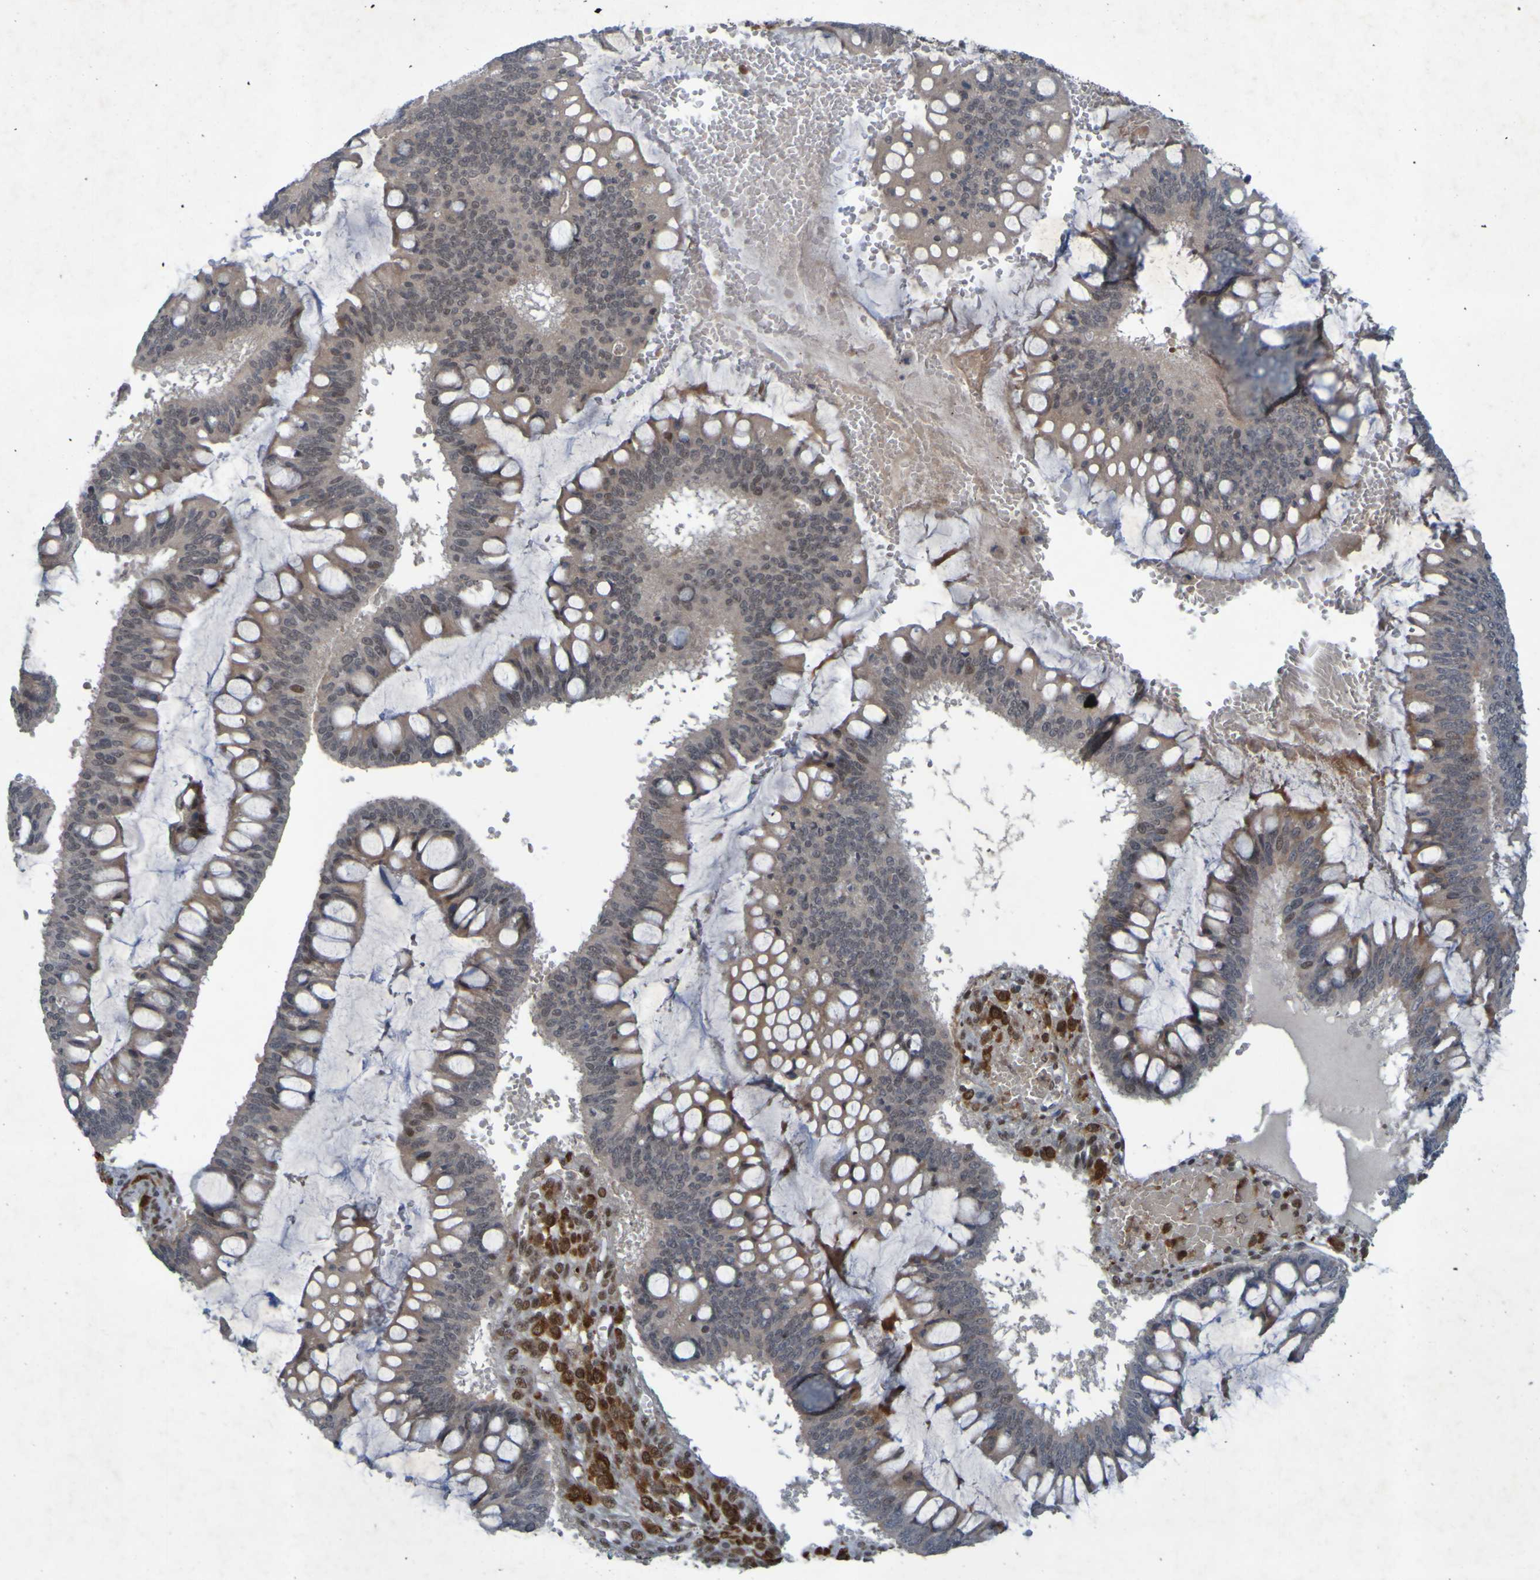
{"staining": {"intensity": "weak", "quantity": ">75%", "location": "cytoplasmic/membranous"}, "tissue": "ovarian cancer", "cell_type": "Tumor cells", "image_type": "cancer", "snomed": [{"axis": "morphology", "description": "Cystadenocarcinoma, mucinous, NOS"}, {"axis": "topography", "description": "Ovary"}], "caption": "A low amount of weak cytoplasmic/membranous positivity is appreciated in about >75% of tumor cells in ovarian cancer (mucinous cystadenocarcinoma) tissue.", "gene": "MCPH1", "patient": {"sex": "female", "age": 73}}